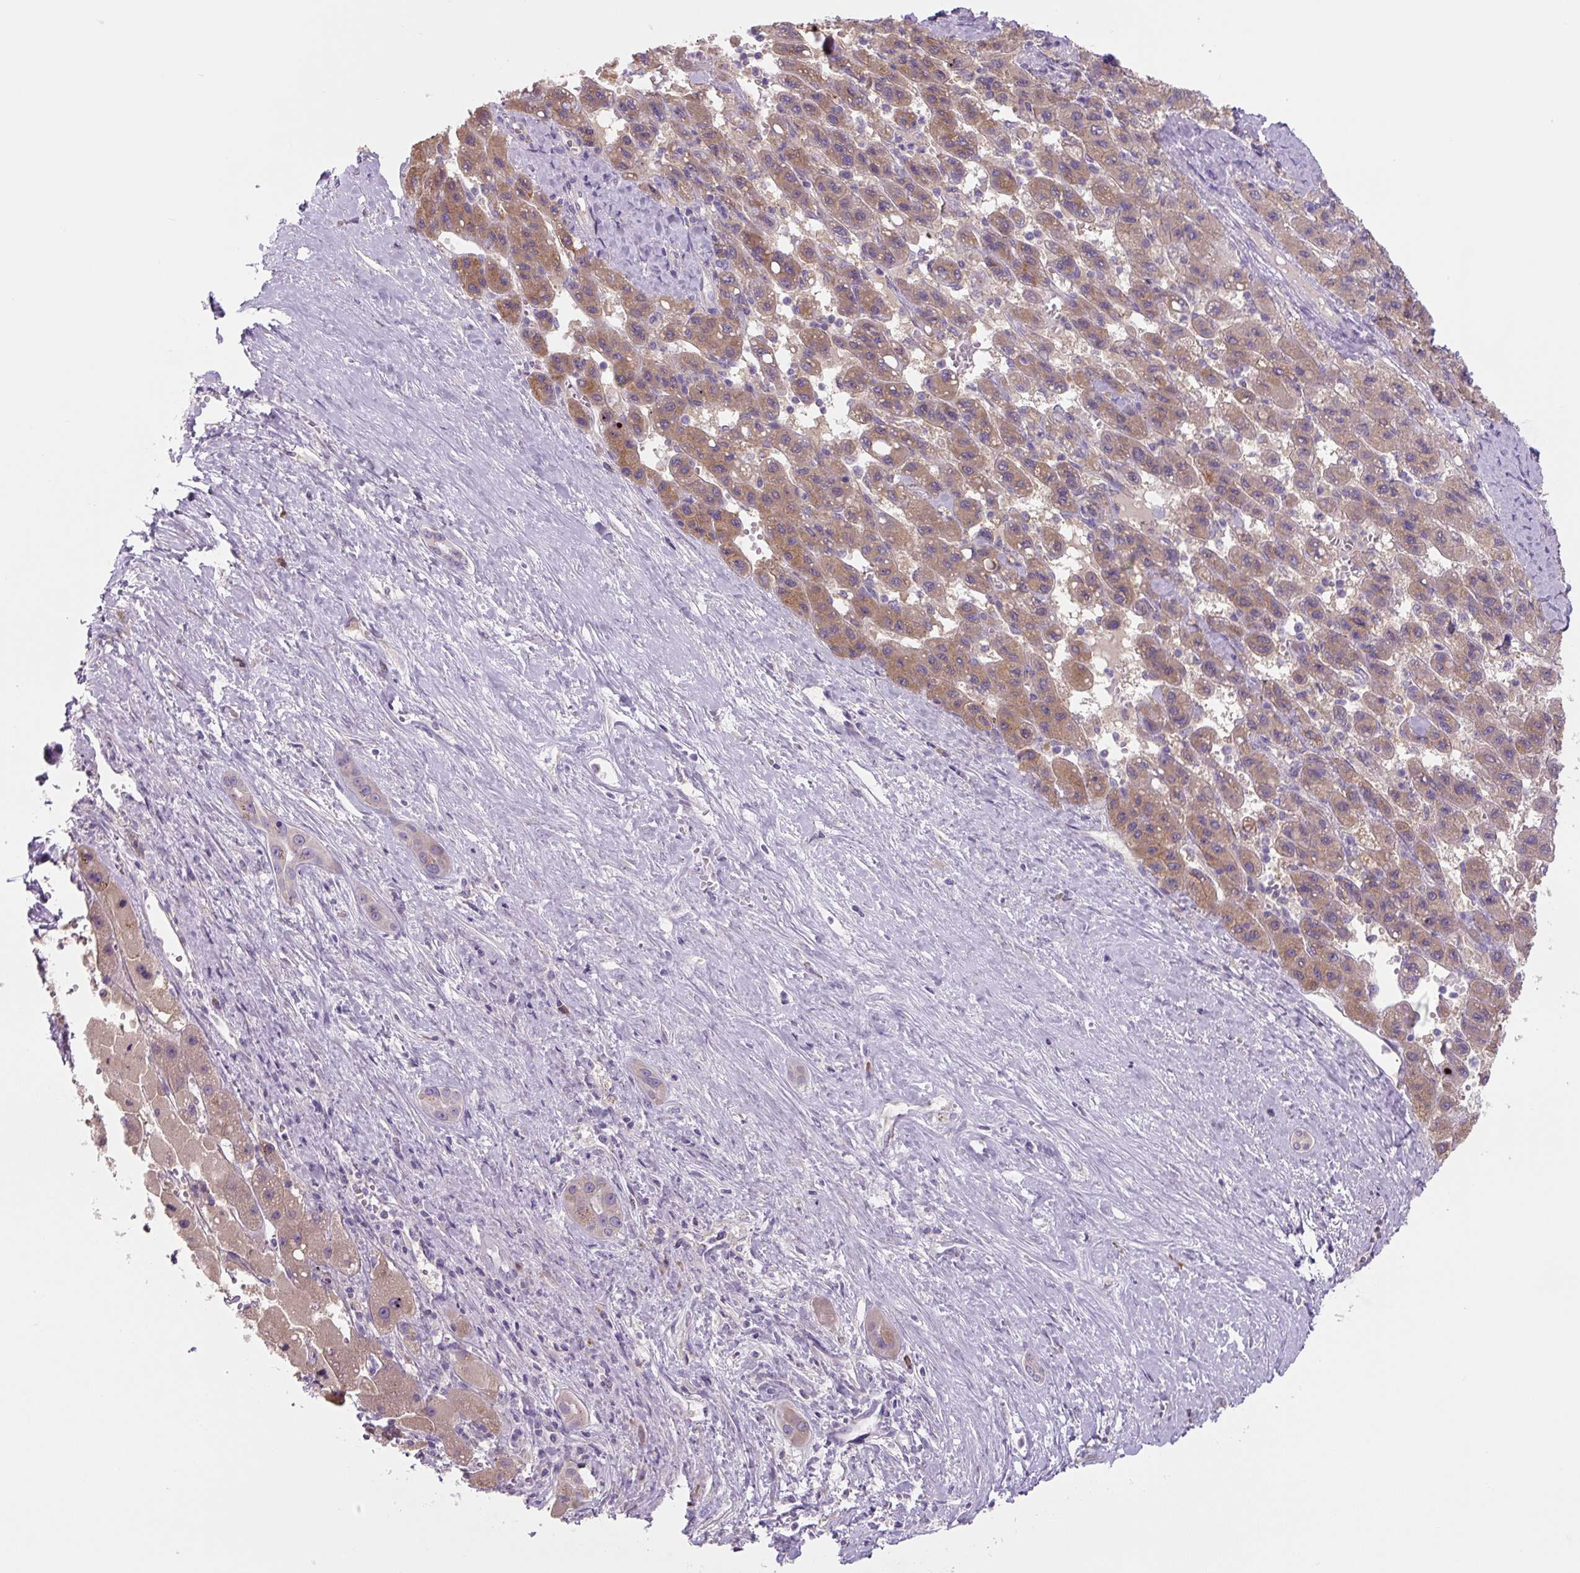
{"staining": {"intensity": "moderate", "quantity": ">75%", "location": "cytoplasmic/membranous"}, "tissue": "liver cancer", "cell_type": "Tumor cells", "image_type": "cancer", "snomed": [{"axis": "morphology", "description": "Carcinoma, Hepatocellular, NOS"}, {"axis": "topography", "description": "Liver"}], "caption": "Moderate cytoplasmic/membranous protein positivity is appreciated in about >75% of tumor cells in hepatocellular carcinoma (liver). (DAB (3,3'-diaminobenzidine) IHC with brightfield microscopy, high magnification).", "gene": "FZD5", "patient": {"sex": "female", "age": 82}}